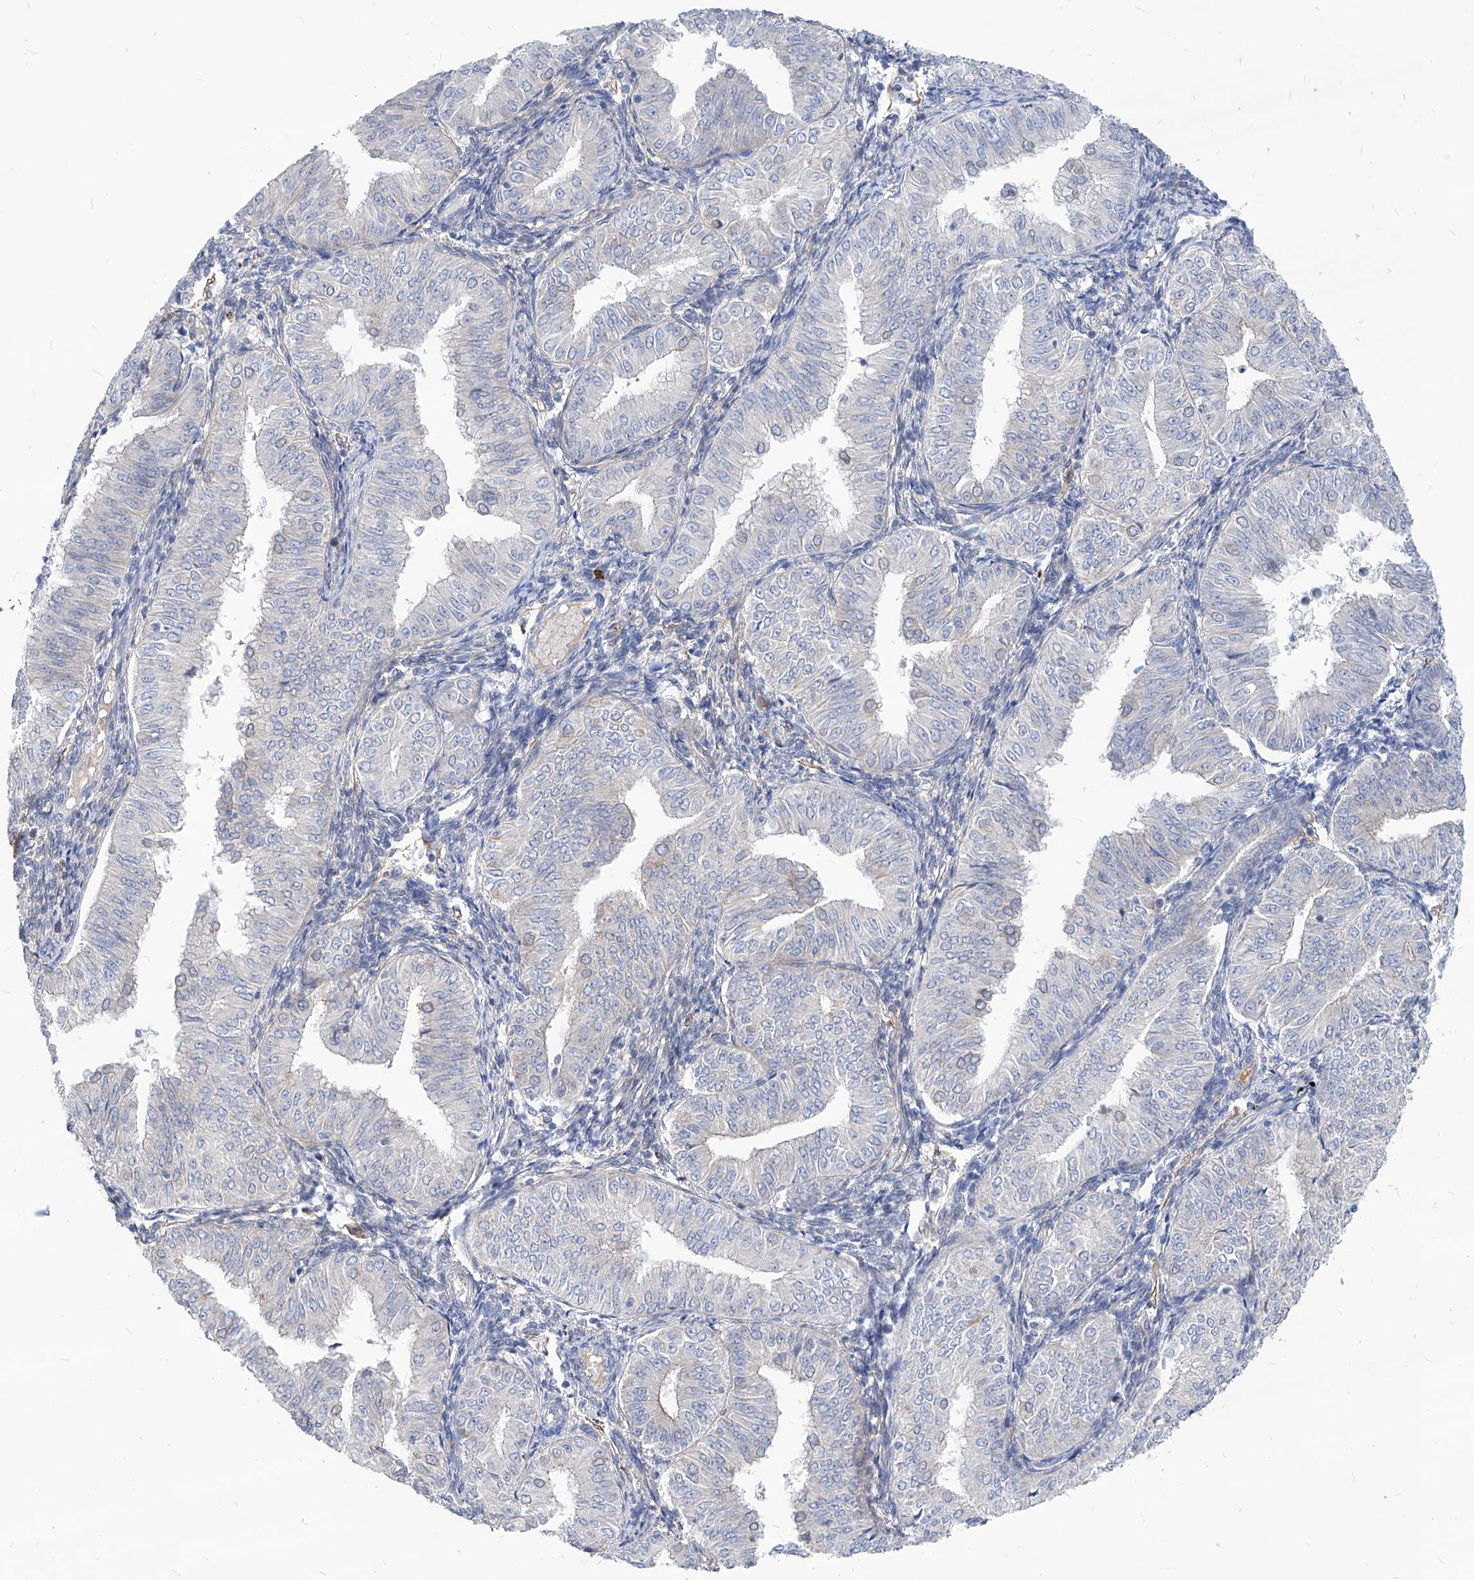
{"staining": {"intensity": "negative", "quantity": "none", "location": "none"}, "tissue": "endometrial cancer", "cell_type": "Tumor cells", "image_type": "cancer", "snomed": [{"axis": "morphology", "description": "Normal tissue, NOS"}, {"axis": "morphology", "description": "Adenocarcinoma, NOS"}, {"axis": "topography", "description": "Endometrium"}], "caption": "Immunohistochemistry (IHC) photomicrograph of adenocarcinoma (endometrial) stained for a protein (brown), which shows no staining in tumor cells. (DAB immunohistochemistry, high magnification).", "gene": "AKAP10", "patient": {"sex": "female", "age": 53}}